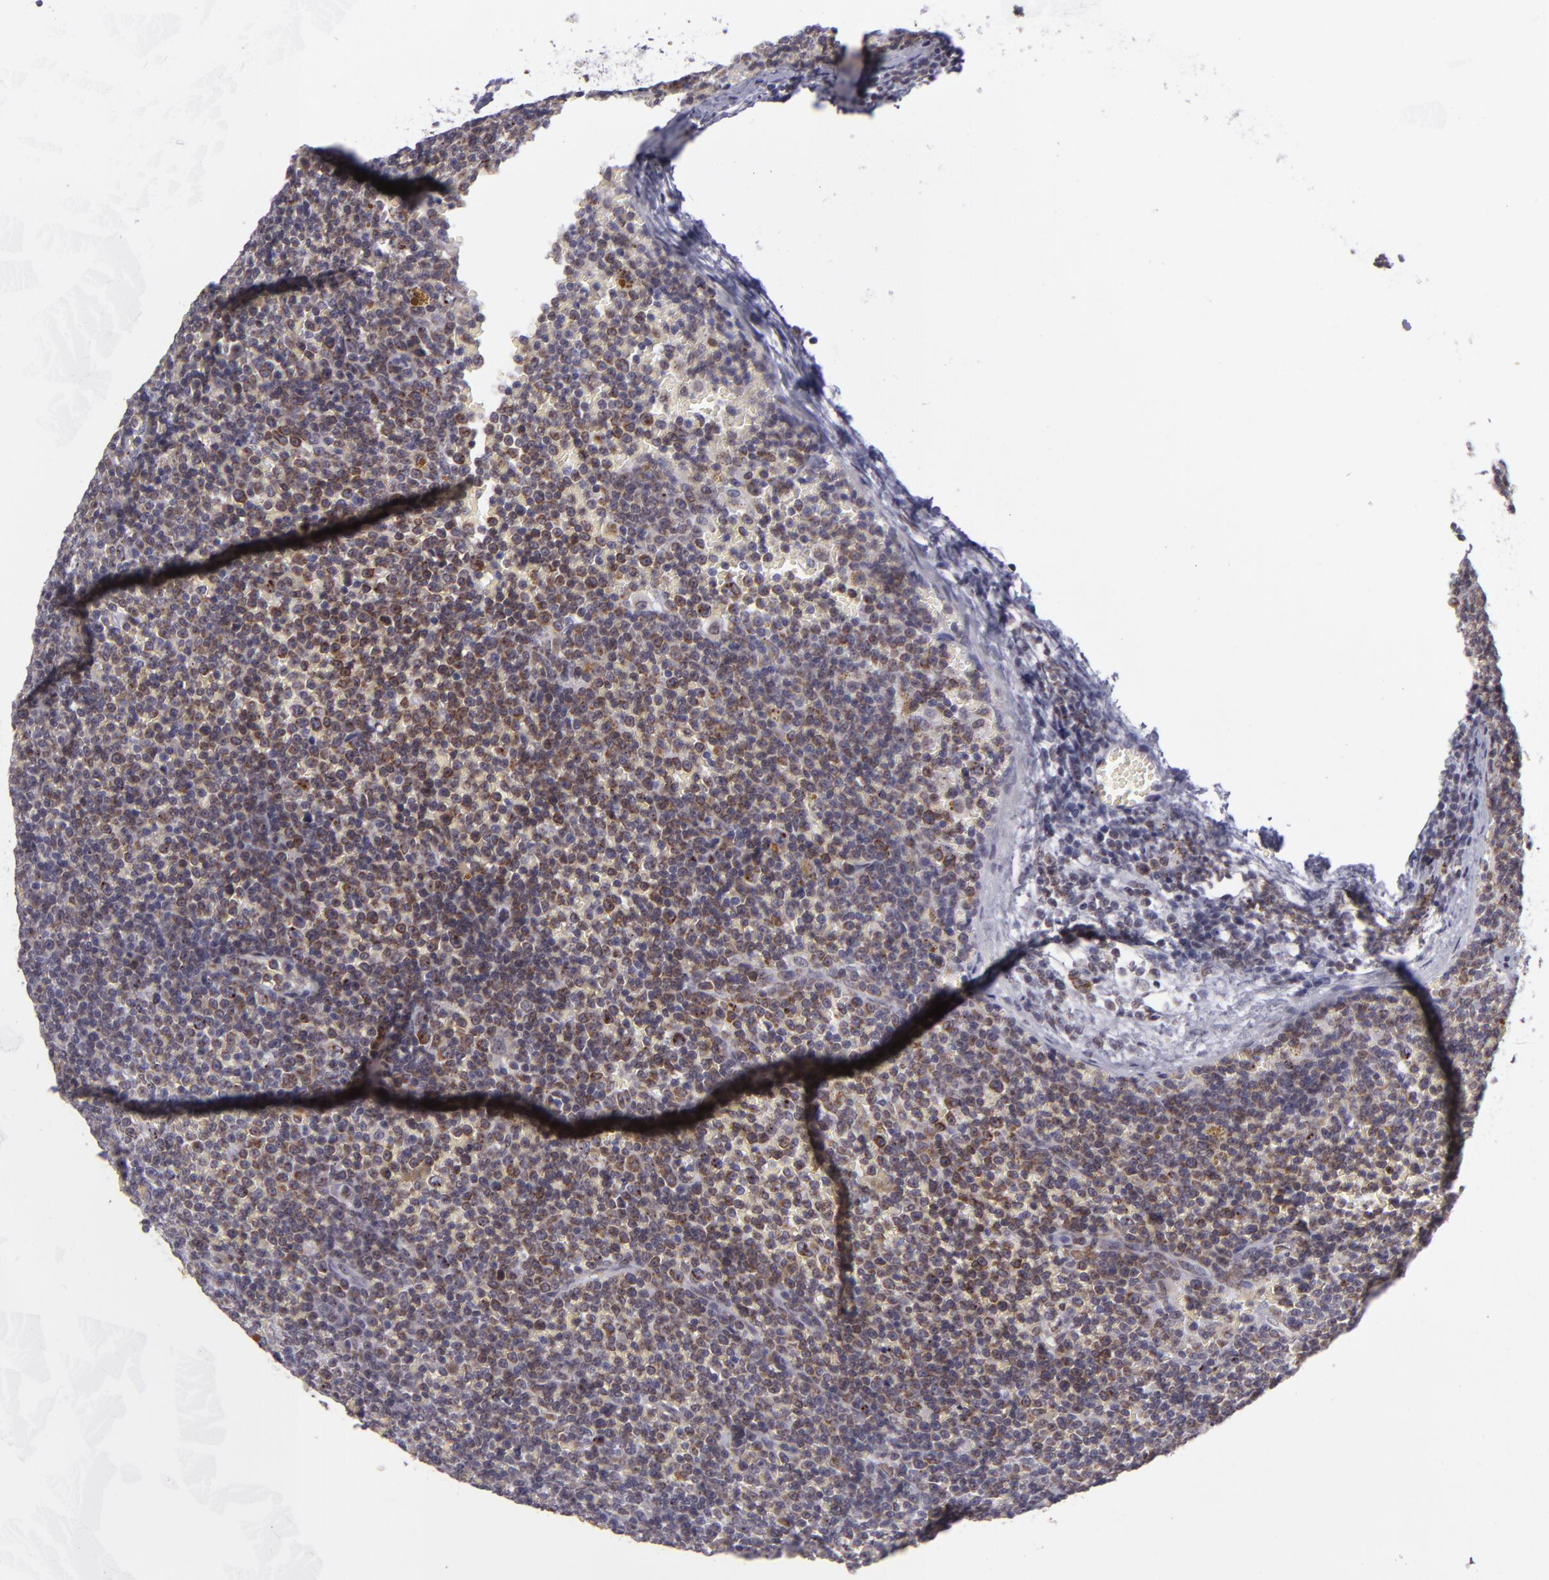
{"staining": {"intensity": "moderate", "quantity": "25%-75%", "location": "nuclear"}, "tissue": "lymphoma", "cell_type": "Tumor cells", "image_type": "cancer", "snomed": [{"axis": "morphology", "description": "Malignant lymphoma, non-Hodgkin's type, Low grade"}, {"axis": "topography", "description": "Lymph node"}], "caption": "Brown immunohistochemical staining in human lymphoma displays moderate nuclear staining in approximately 25%-75% of tumor cells.", "gene": "EMD", "patient": {"sex": "male", "age": 50}}